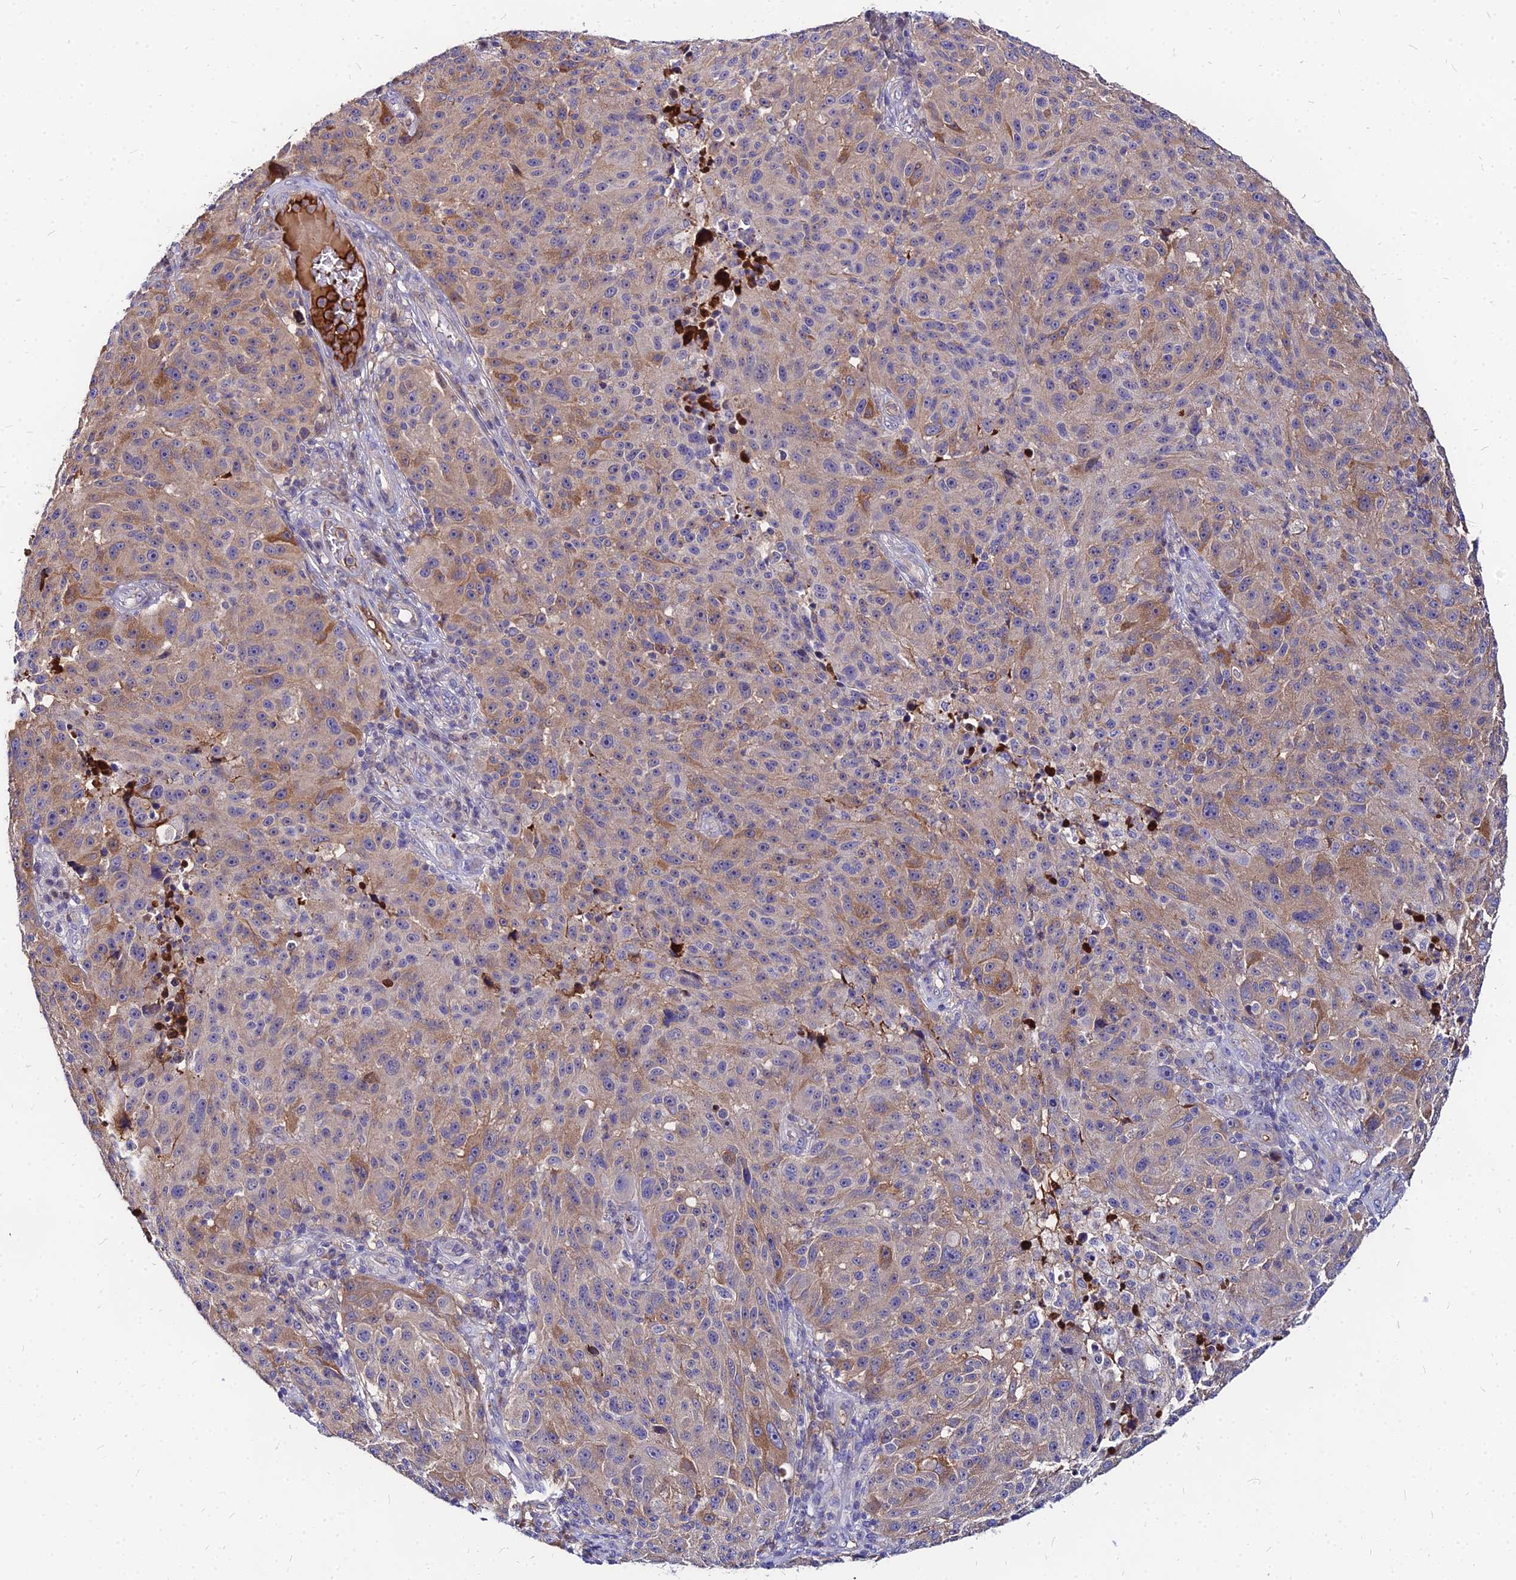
{"staining": {"intensity": "weak", "quantity": "25%-75%", "location": "cytoplasmic/membranous"}, "tissue": "melanoma", "cell_type": "Tumor cells", "image_type": "cancer", "snomed": [{"axis": "morphology", "description": "Malignant melanoma, NOS"}, {"axis": "topography", "description": "Skin"}], "caption": "Weak cytoplasmic/membranous positivity for a protein is present in about 25%-75% of tumor cells of melanoma using immunohistochemistry (IHC).", "gene": "ACSM6", "patient": {"sex": "male", "age": 53}}